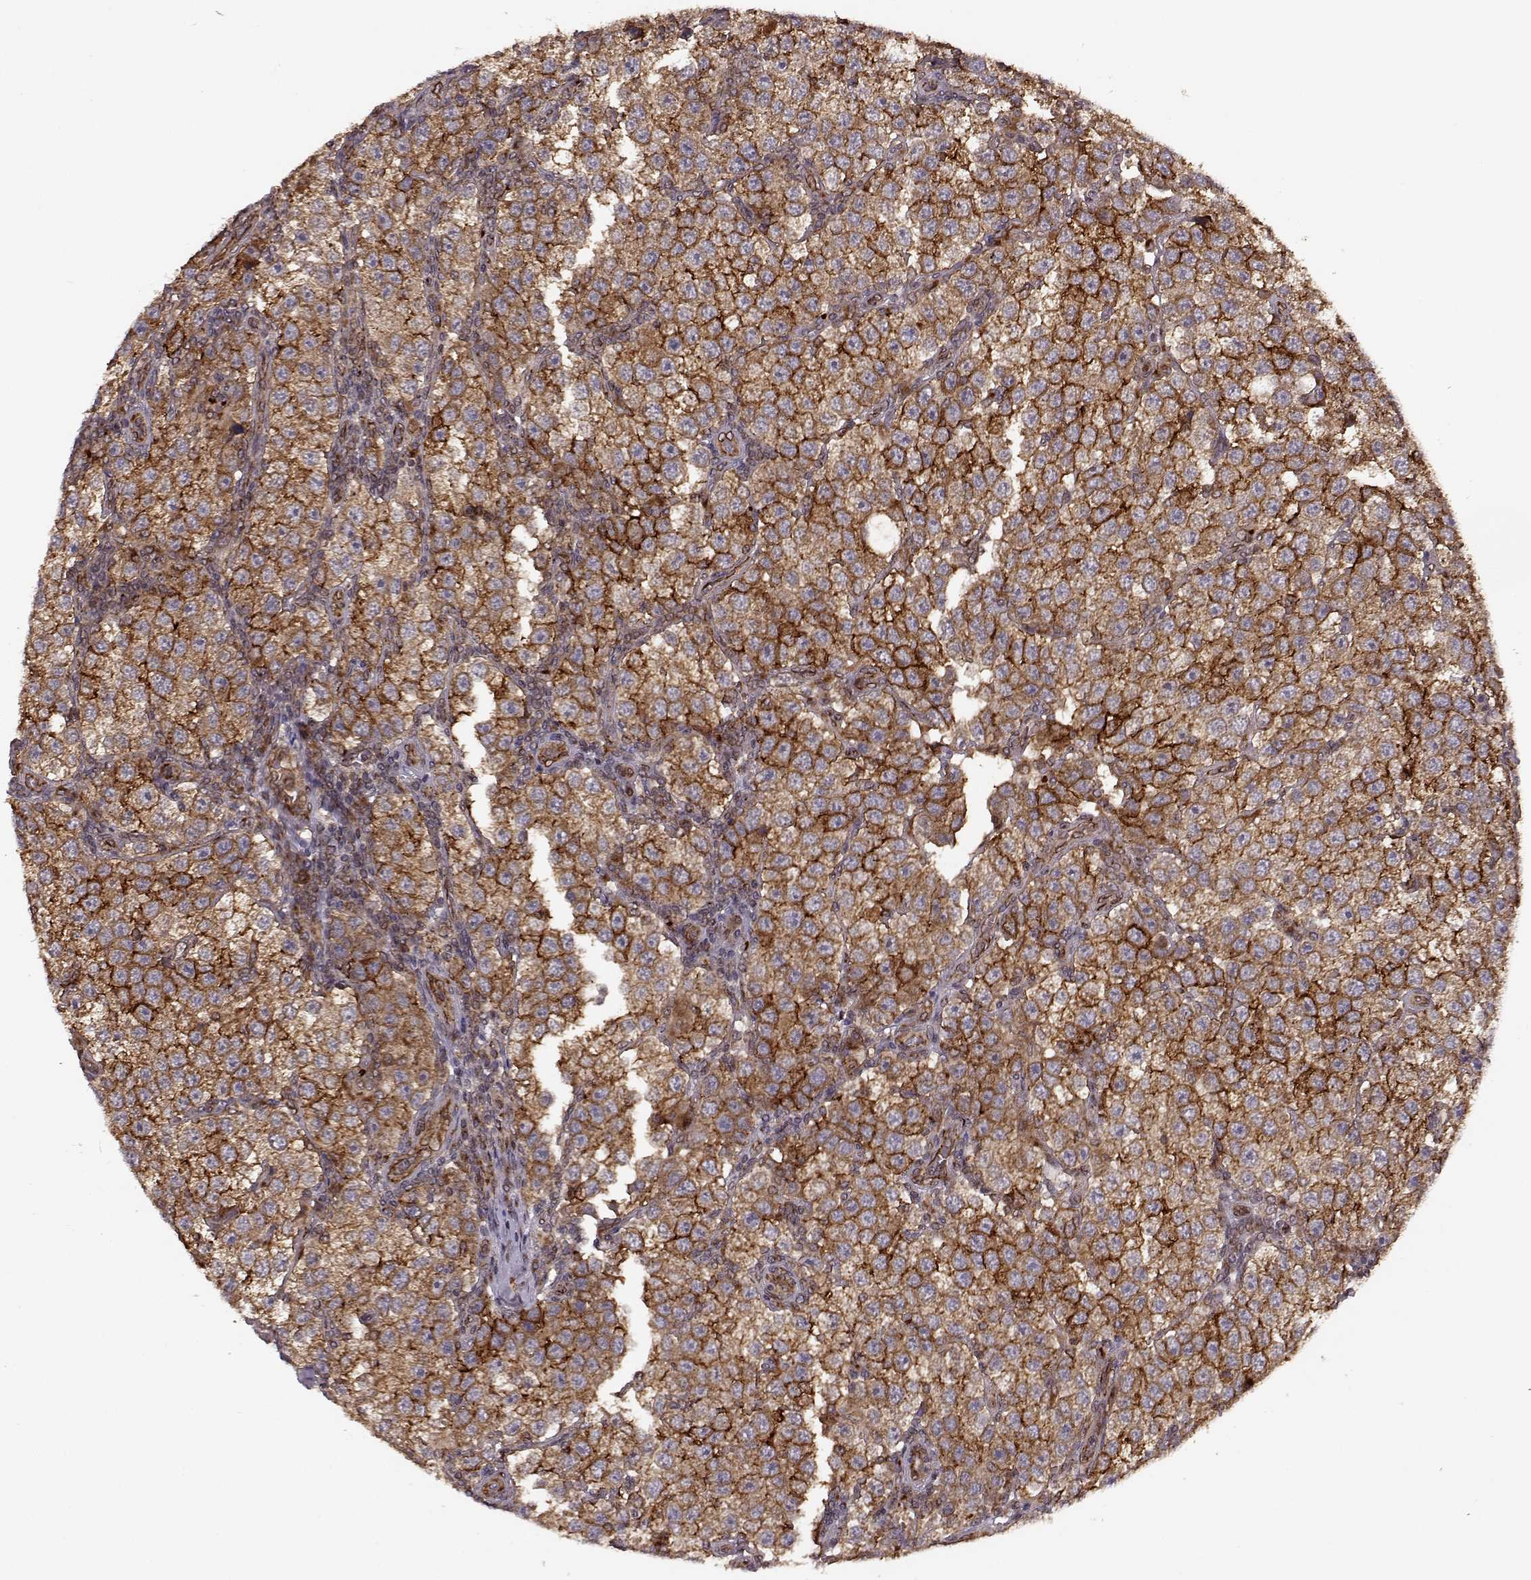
{"staining": {"intensity": "strong", "quantity": "25%-75%", "location": "cytoplasmic/membranous"}, "tissue": "testis cancer", "cell_type": "Tumor cells", "image_type": "cancer", "snomed": [{"axis": "morphology", "description": "Seminoma, NOS"}, {"axis": "topography", "description": "Testis"}], "caption": "The immunohistochemical stain labels strong cytoplasmic/membranous positivity in tumor cells of testis cancer (seminoma) tissue.", "gene": "YIPF5", "patient": {"sex": "male", "age": 37}}